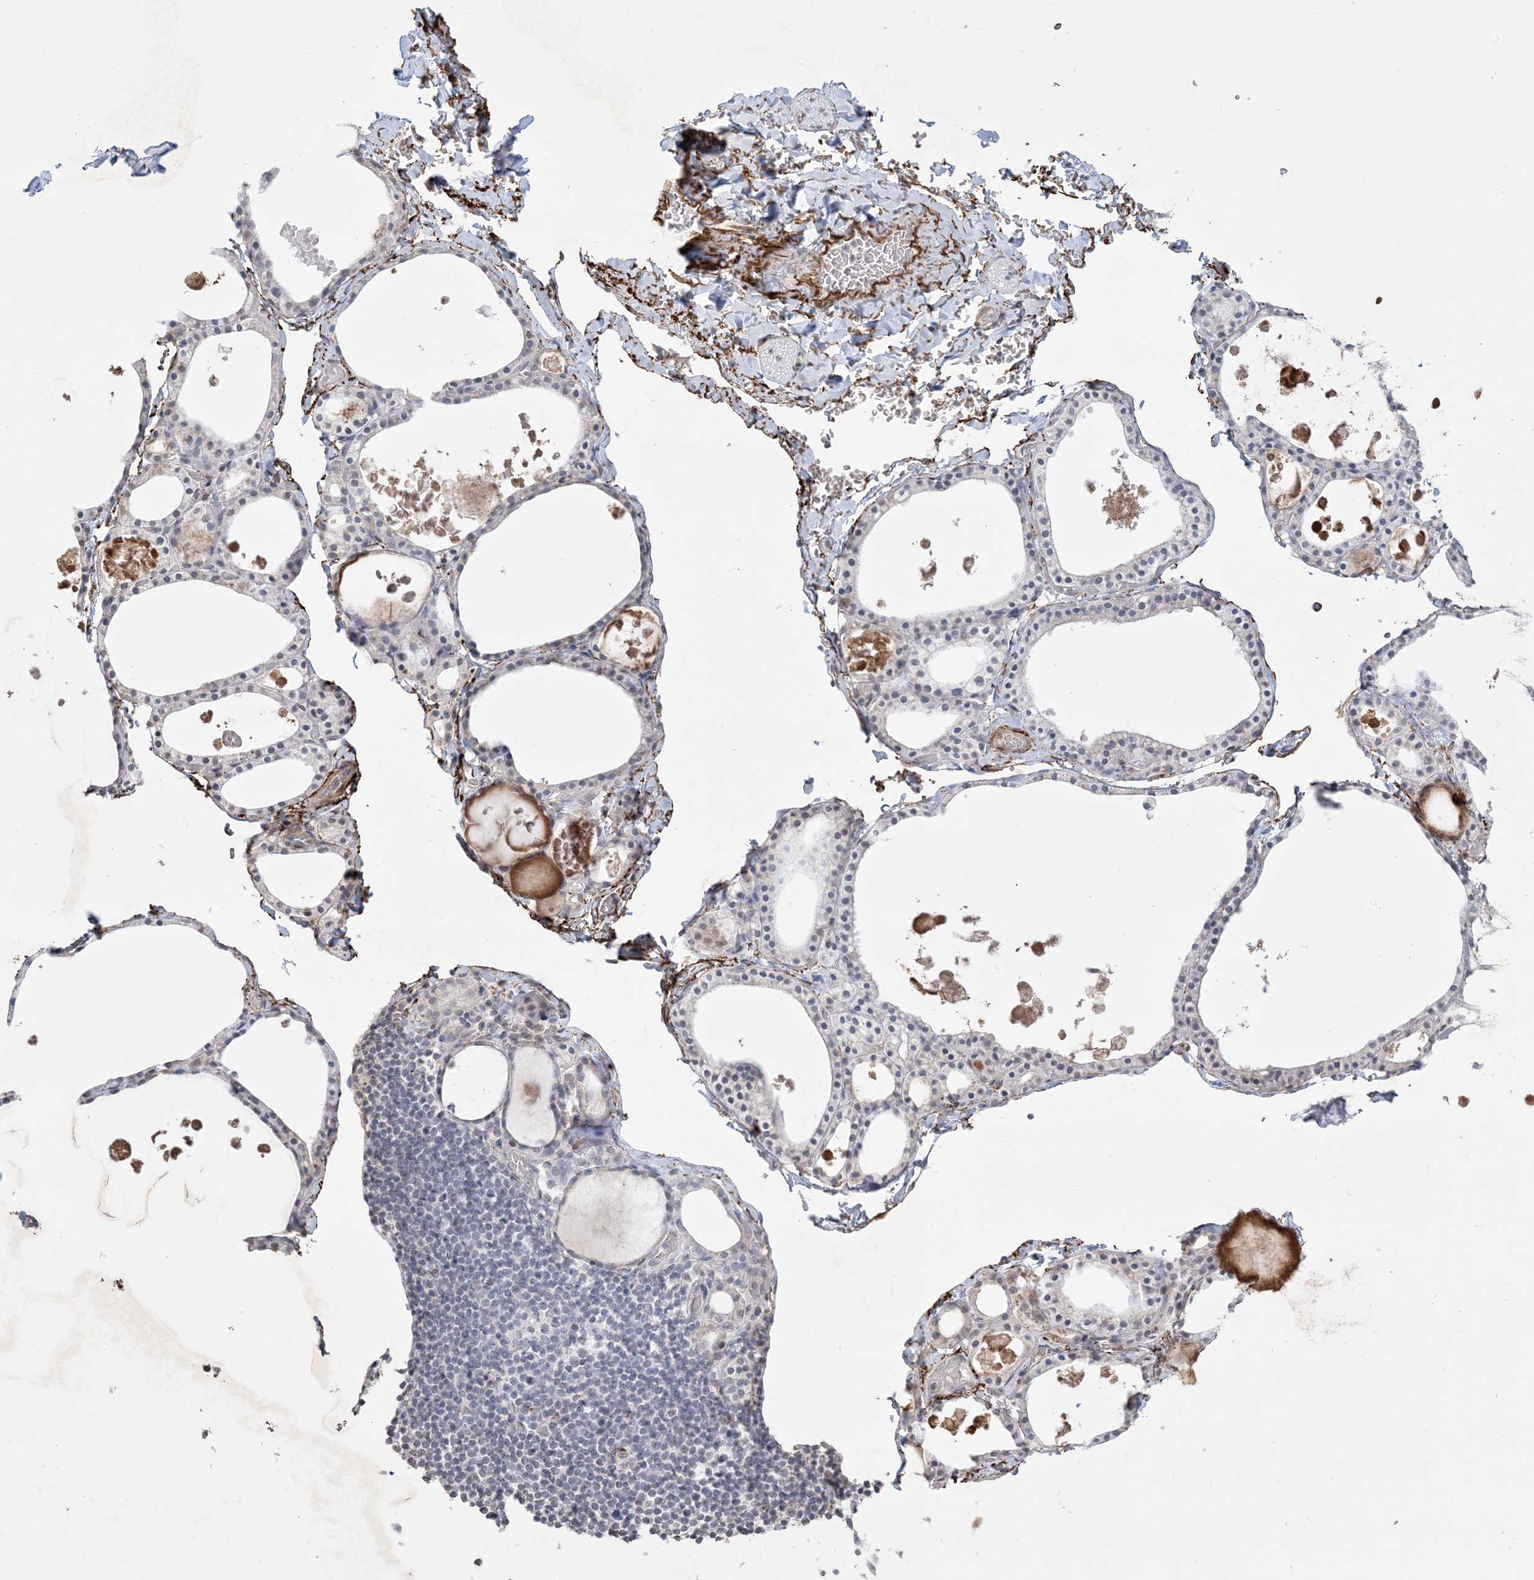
{"staining": {"intensity": "weak", "quantity": "<25%", "location": "cytoplasmic/membranous"}, "tissue": "thyroid gland", "cell_type": "Glandular cells", "image_type": "normal", "snomed": [{"axis": "morphology", "description": "Normal tissue, NOS"}, {"axis": "topography", "description": "Thyroid gland"}], "caption": "IHC micrograph of unremarkable thyroid gland stained for a protein (brown), which shows no staining in glandular cells.", "gene": "XRN1", "patient": {"sex": "male", "age": 56}}